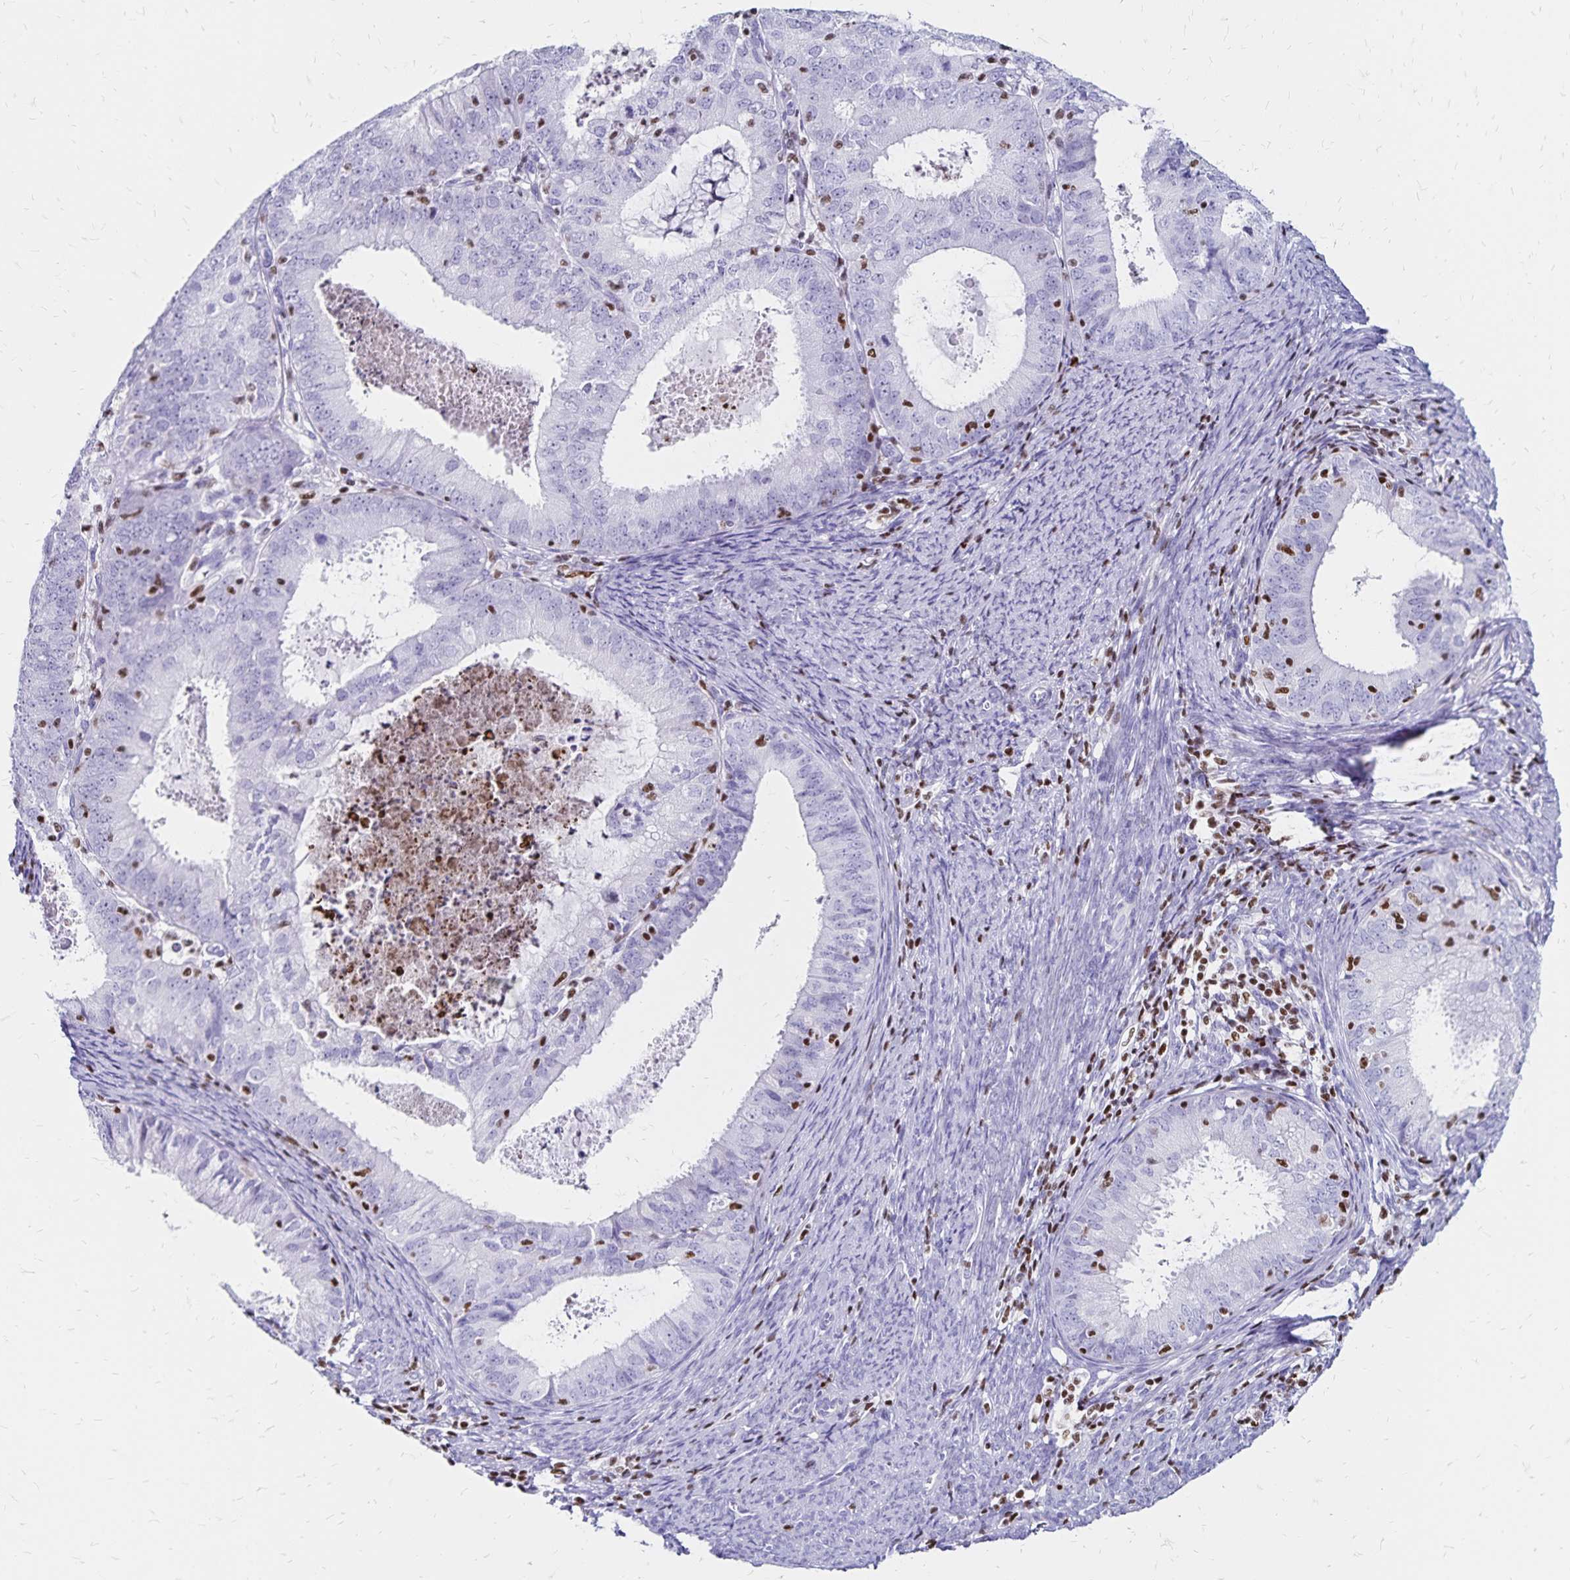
{"staining": {"intensity": "negative", "quantity": "none", "location": "none"}, "tissue": "endometrial cancer", "cell_type": "Tumor cells", "image_type": "cancer", "snomed": [{"axis": "morphology", "description": "Adenocarcinoma, NOS"}, {"axis": "topography", "description": "Endometrium"}], "caption": "Immunohistochemistry (IHC) image of human endometrial cancer stained for a protein (brown), which displays no positivity in tumor cells.", "gene": "IKZF1", "patient": {"sex": "female", "age": 57}}